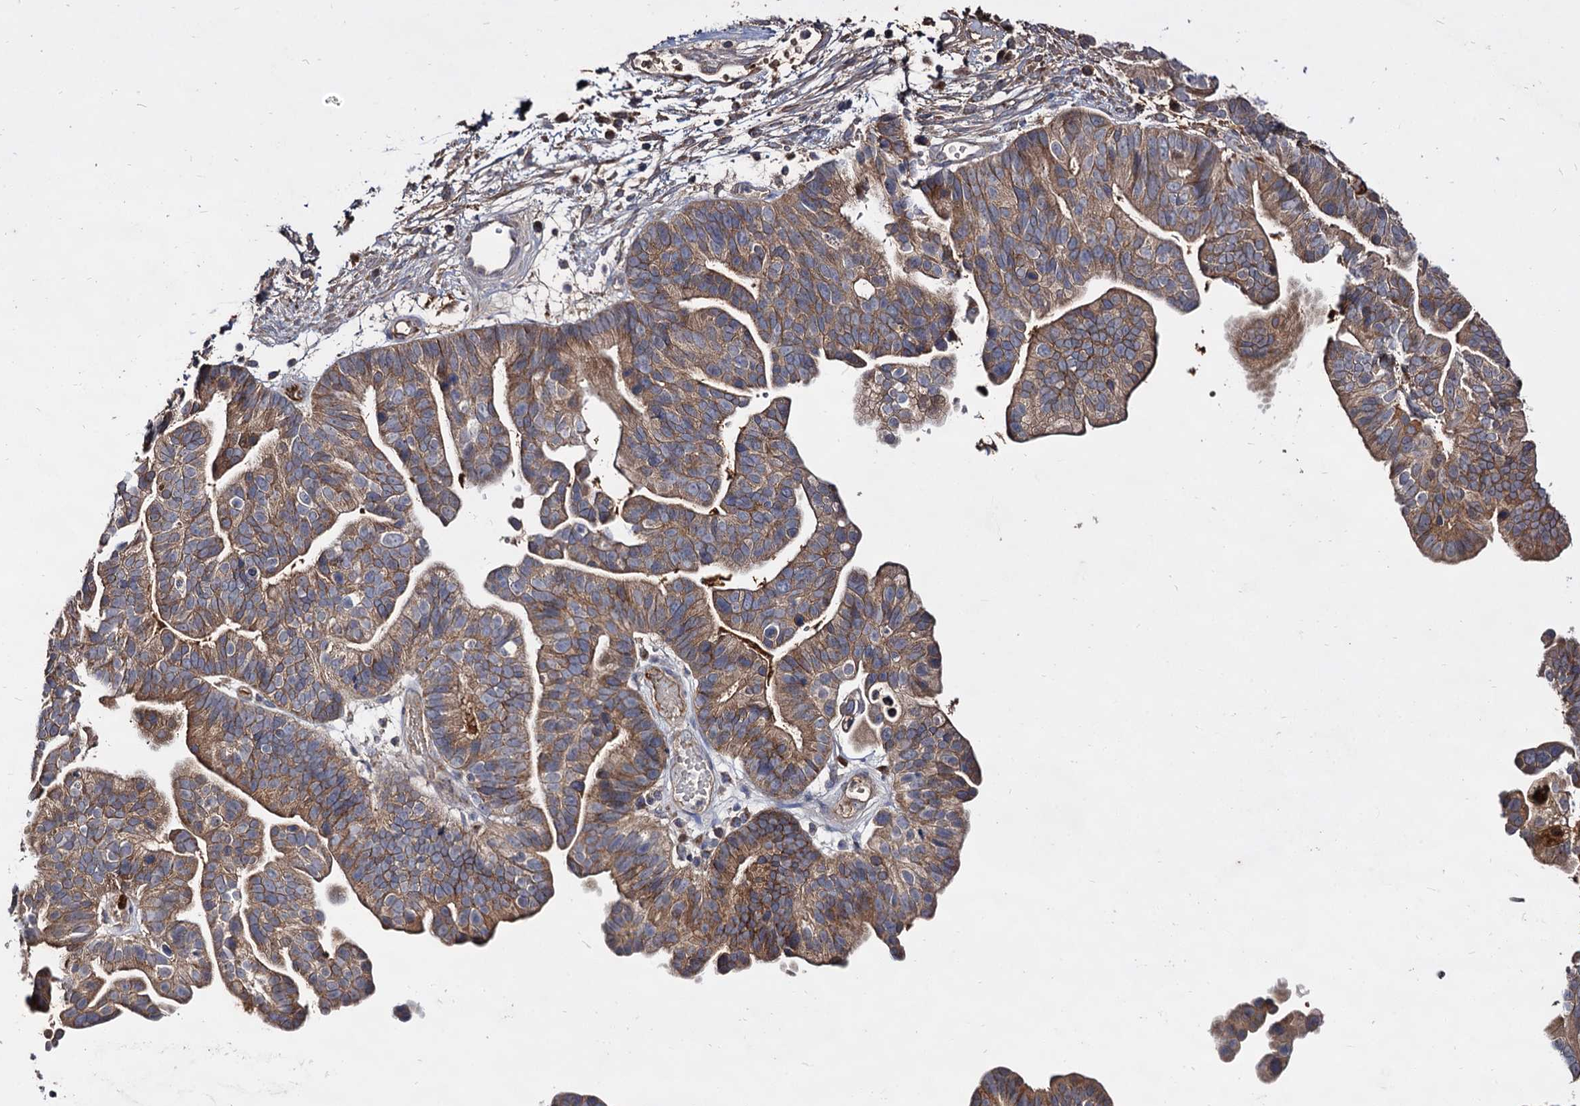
{"staining": {"intensity": "moderate", "quantity": ">75%", "location": "cytoplasmic/membranous"}, "tissue": "ovarian cancer", "cell_type": "Tumor cells", "image_type": "cancer", "snomed": [{"axis": "morphology", "description": "Cystadenocarcinoma, serous, NOS"}, {"axis": "topography", "description": "Ovary"}], "caption": "Immunohistochemical staining of human serous cystadenocarcinoma (ovarian) shows medium levels of moderate cytoplasmic/membranous protein expression in about >75% of tumor cells.", "gene": "ARFIP2", "patient": {"sex": "female", "age": 56}}